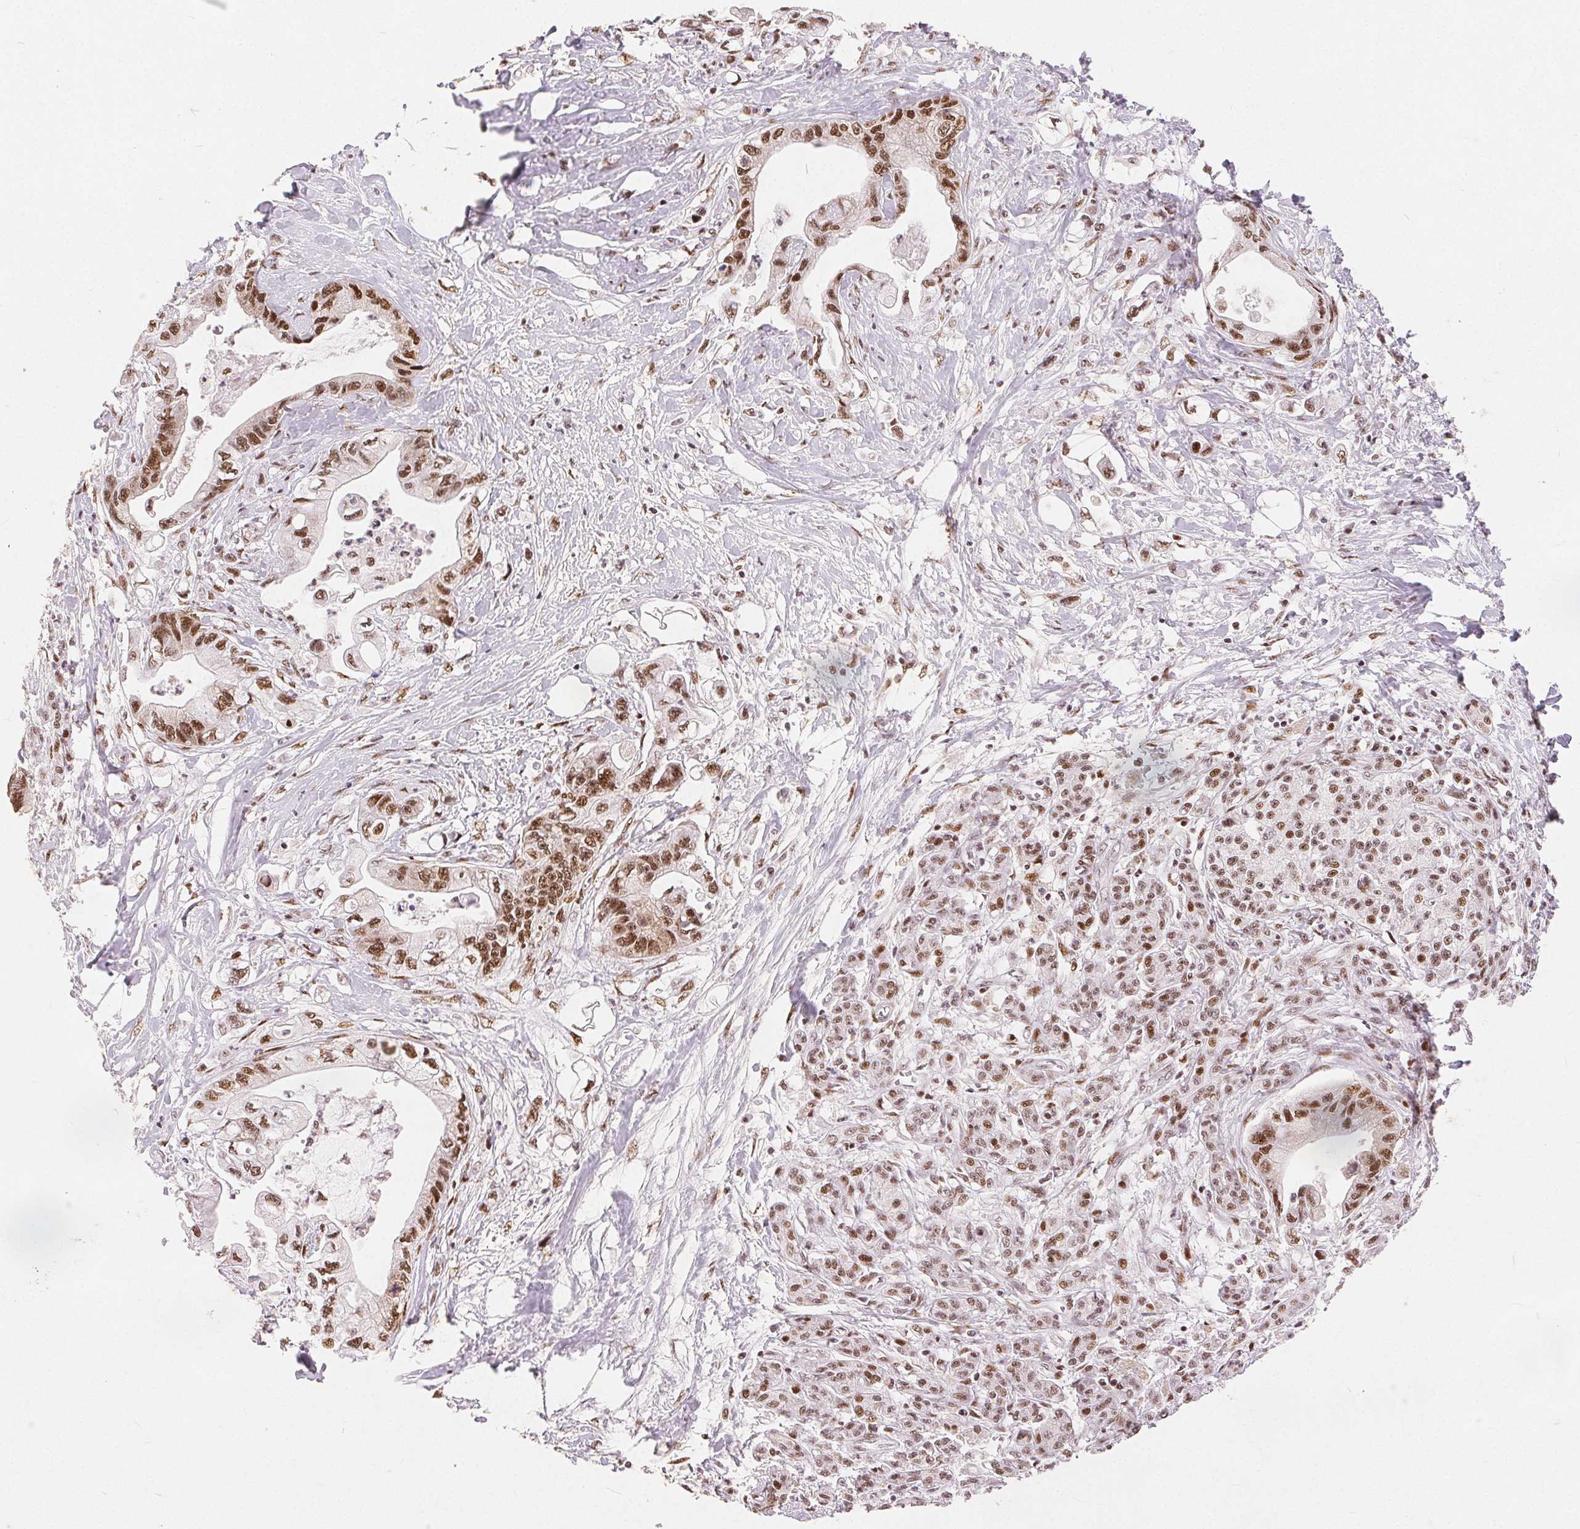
{"staining": {"intensity": "moderate", "quantity": ">75%", "location": "nuclear"}, "tissue": "pancreatic cancer", "cell_type": "Tumor cells", "image_type": "cancer", "snomed": [{"axis": "morphology", "description": "Adenocarcinoma, NOS"}, {"axis": "topography", "description": "Pancreas"}], "caption": "A medium amount of moderate nuclear positivity is seen in about >75% of tumor cells in pancreatic cancer (adenocarcinoma) tissue.", "gene": "ZNF703", "patient": {"sex": "male", "age": 61}}